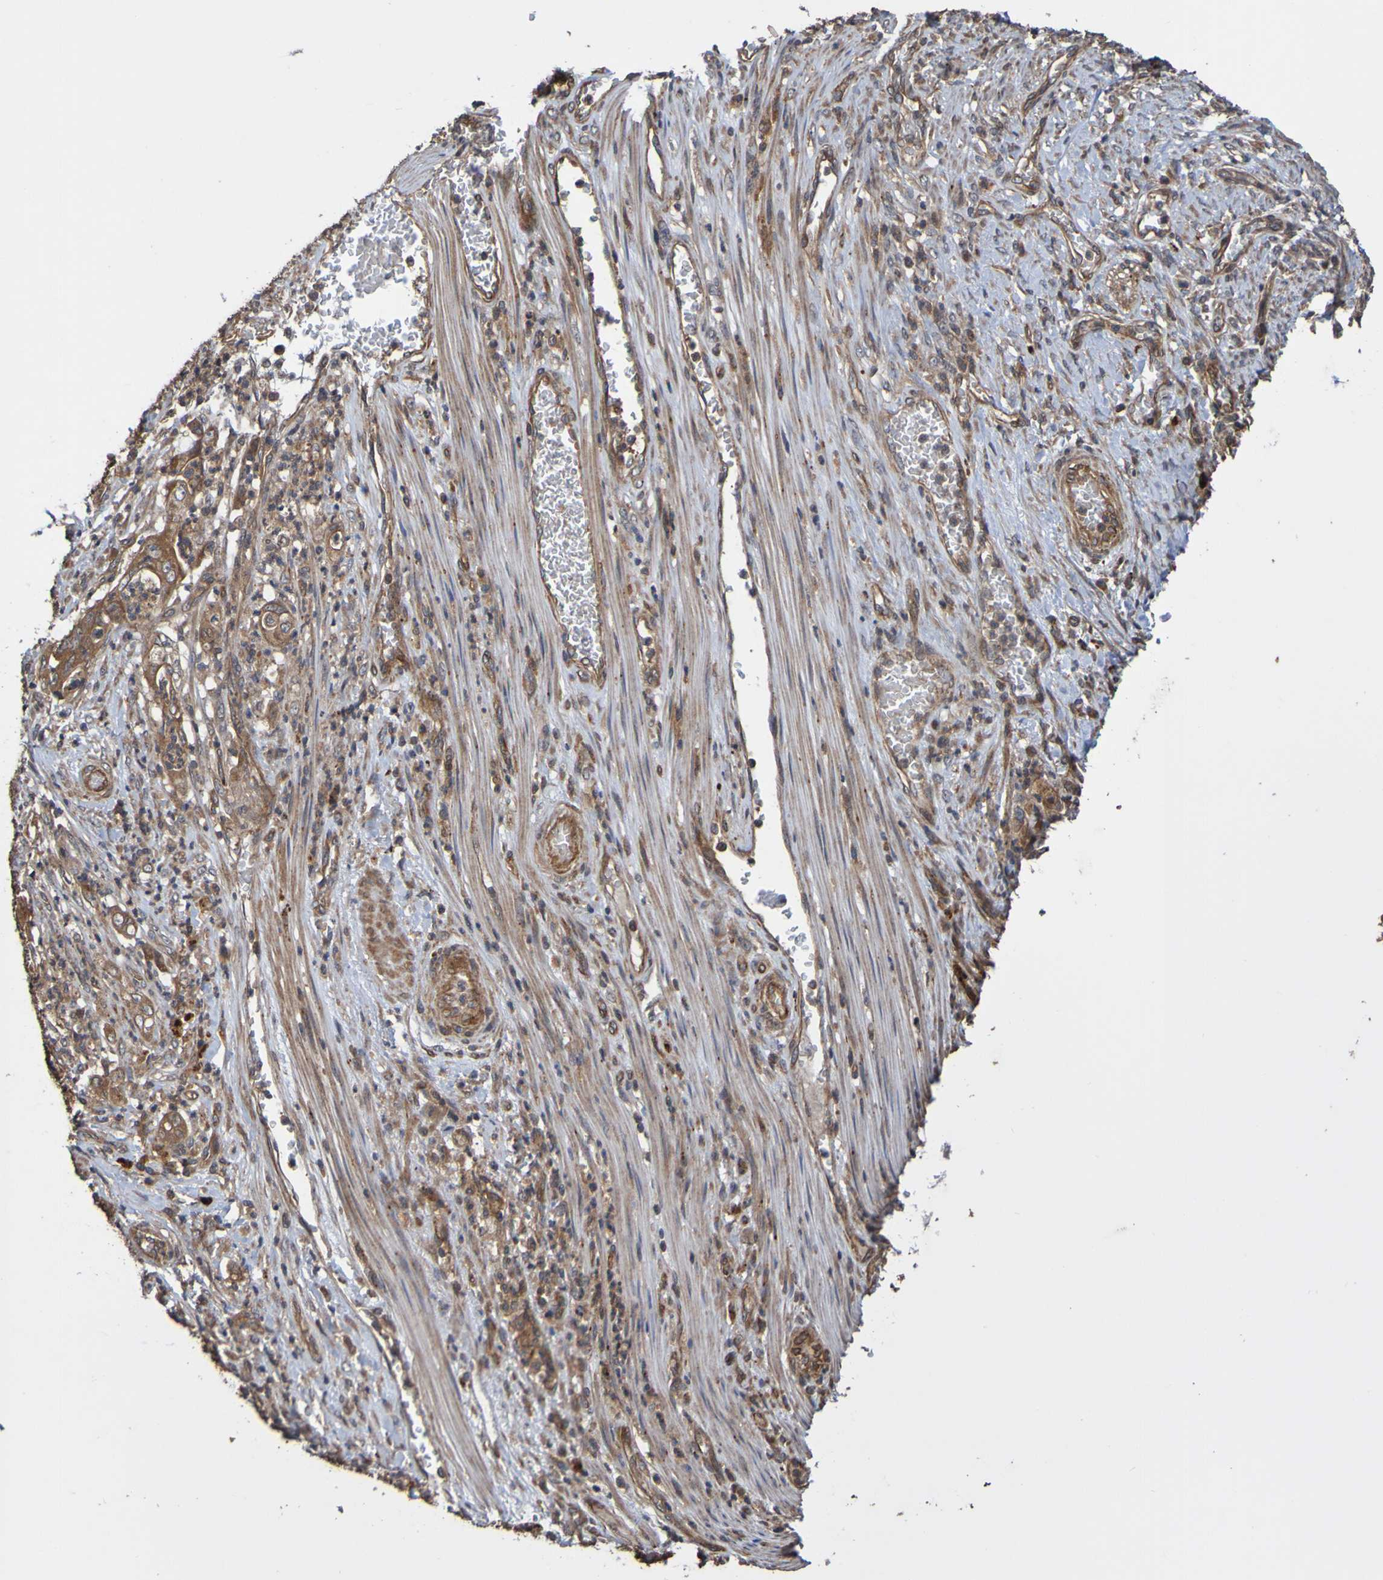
{"staining": {"intensity": "moderate", "quantity": ">75%", "location": "cytoplasmic/membranous"}, "tissue": "stomach cancer", "cell_type": "Tumor cells", "image_type": "cancer", "snomed": [{"axis": "morphology", "description": "Adenocarcinoma, NOS"}, {"axis": "topography", "description": "Stomach"}], "caption": "Human stomach cancer (adenocarcinoma) stained with a protein marker reveals moderate staining in tumor cells.", "gene": "UCN", "patient": {"sex": "female", "age": 73}}